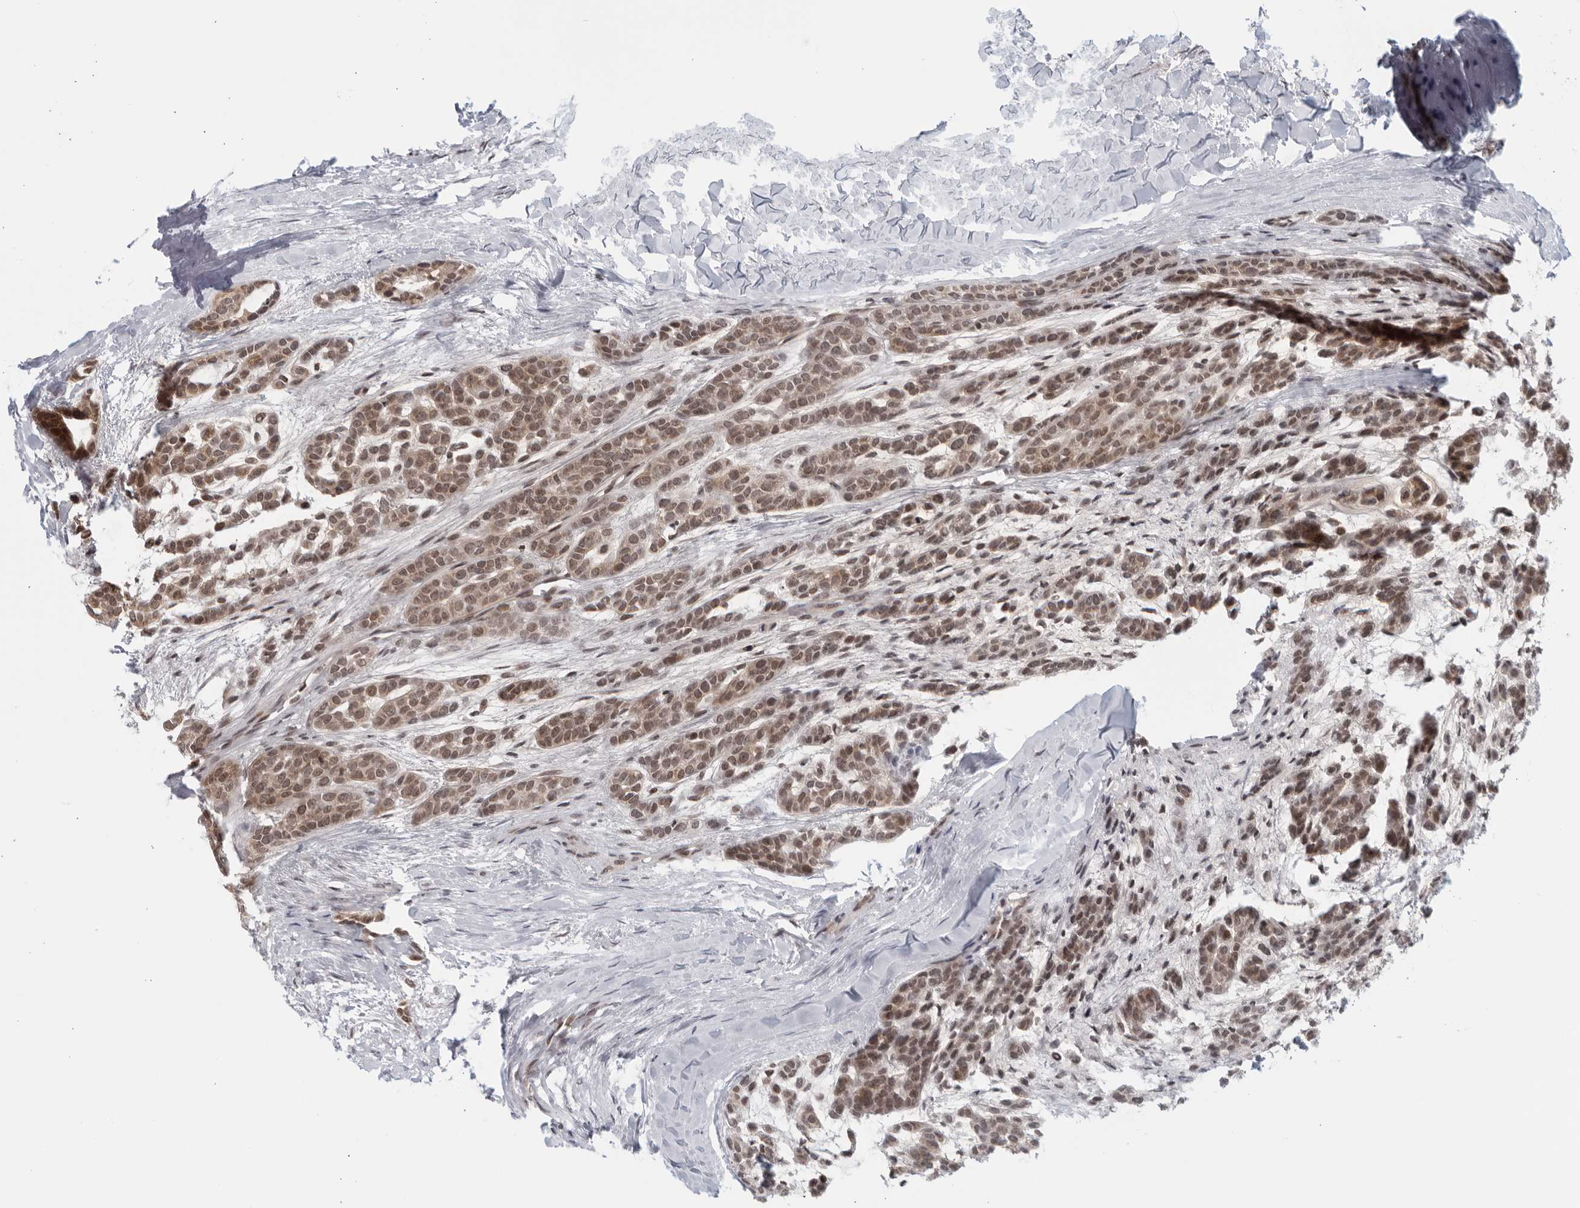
{"staining": {"intensity": "weak", "quantity": ">75%", "location": "cytoplasmic/membranous,nuclear"}, "tissue": "head and neck cancer", "cell_type": "Tumor cells", "image_type": "cancer", "snomed": [{"axis": "morphology", "description": "Adenocarcinoma, NOS"}, {"axis": "morphology", "description": "Adenoma, NOS"}, {"axis": "topography", "description": "Head-Neck"}], "caption": "Protein expression analysis of head and neck cancer (adenoma) reveals weak cytoplasmic/membranous and nuclear positivity in about >75% of tumor cells.", "gene": "RAB11FIP3", "patient": {"sex": "female", "age": 55}}